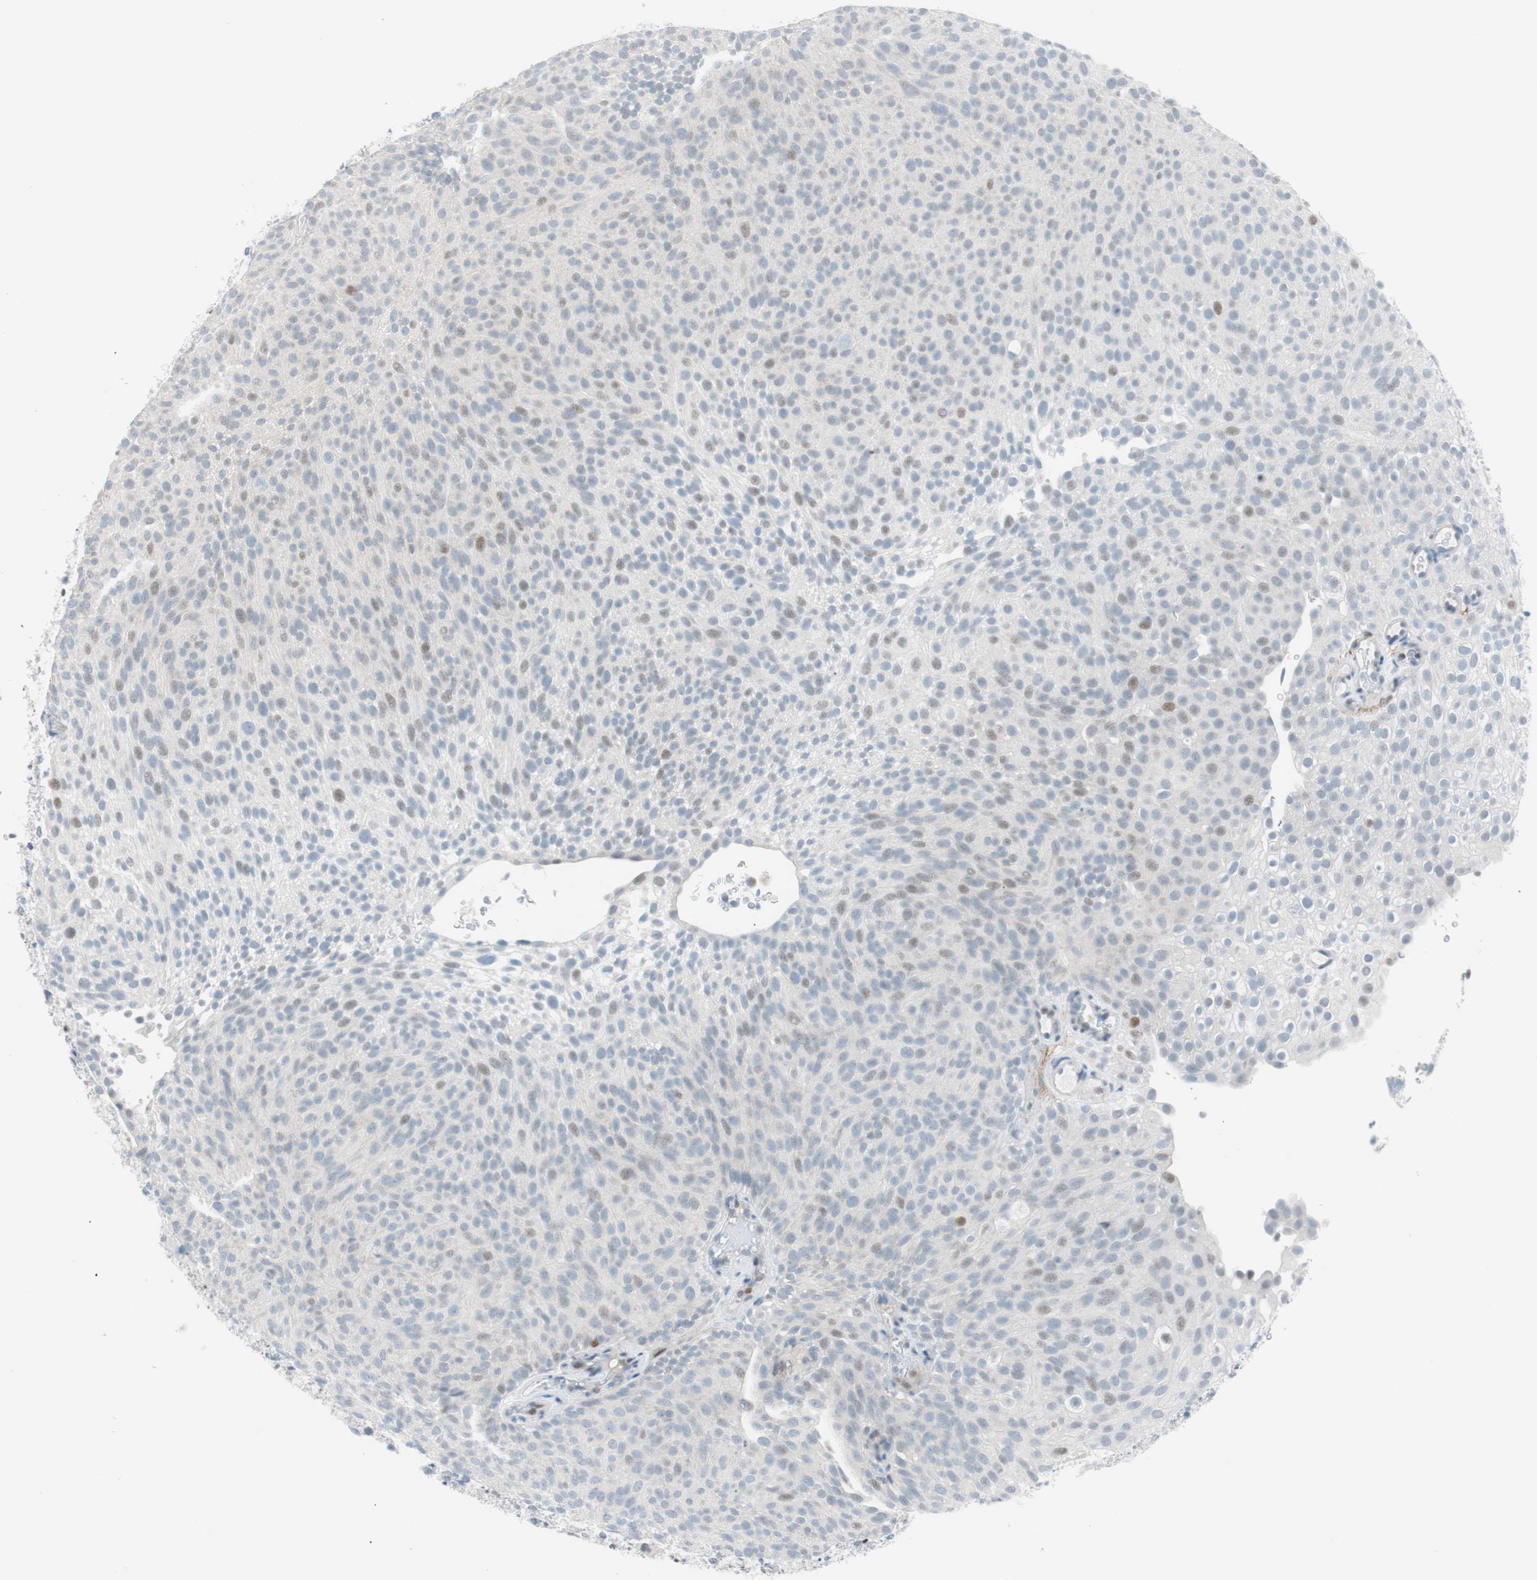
{"staining": {"intensity": "negative", "quantity": "none", "location": "none"}, "tissue": "urothelial cancer", "cell_type": "Tumor cells", "image_type": "cancer", "snomed": [{"axis": "morphology", "description": "Urothelial carcinoma, Low grade"}, {"axis": "topography", "description": "Urinary bladder"}], "caption": "Immunohistochemistry (IHC) photomicrograph of human urothelial carcinoma (low-grade) stained for a protein (brown), which shows no positivity in tumor cells.", "gene": "FOSL1", "patient": {"sex": "male", "age": 78}}